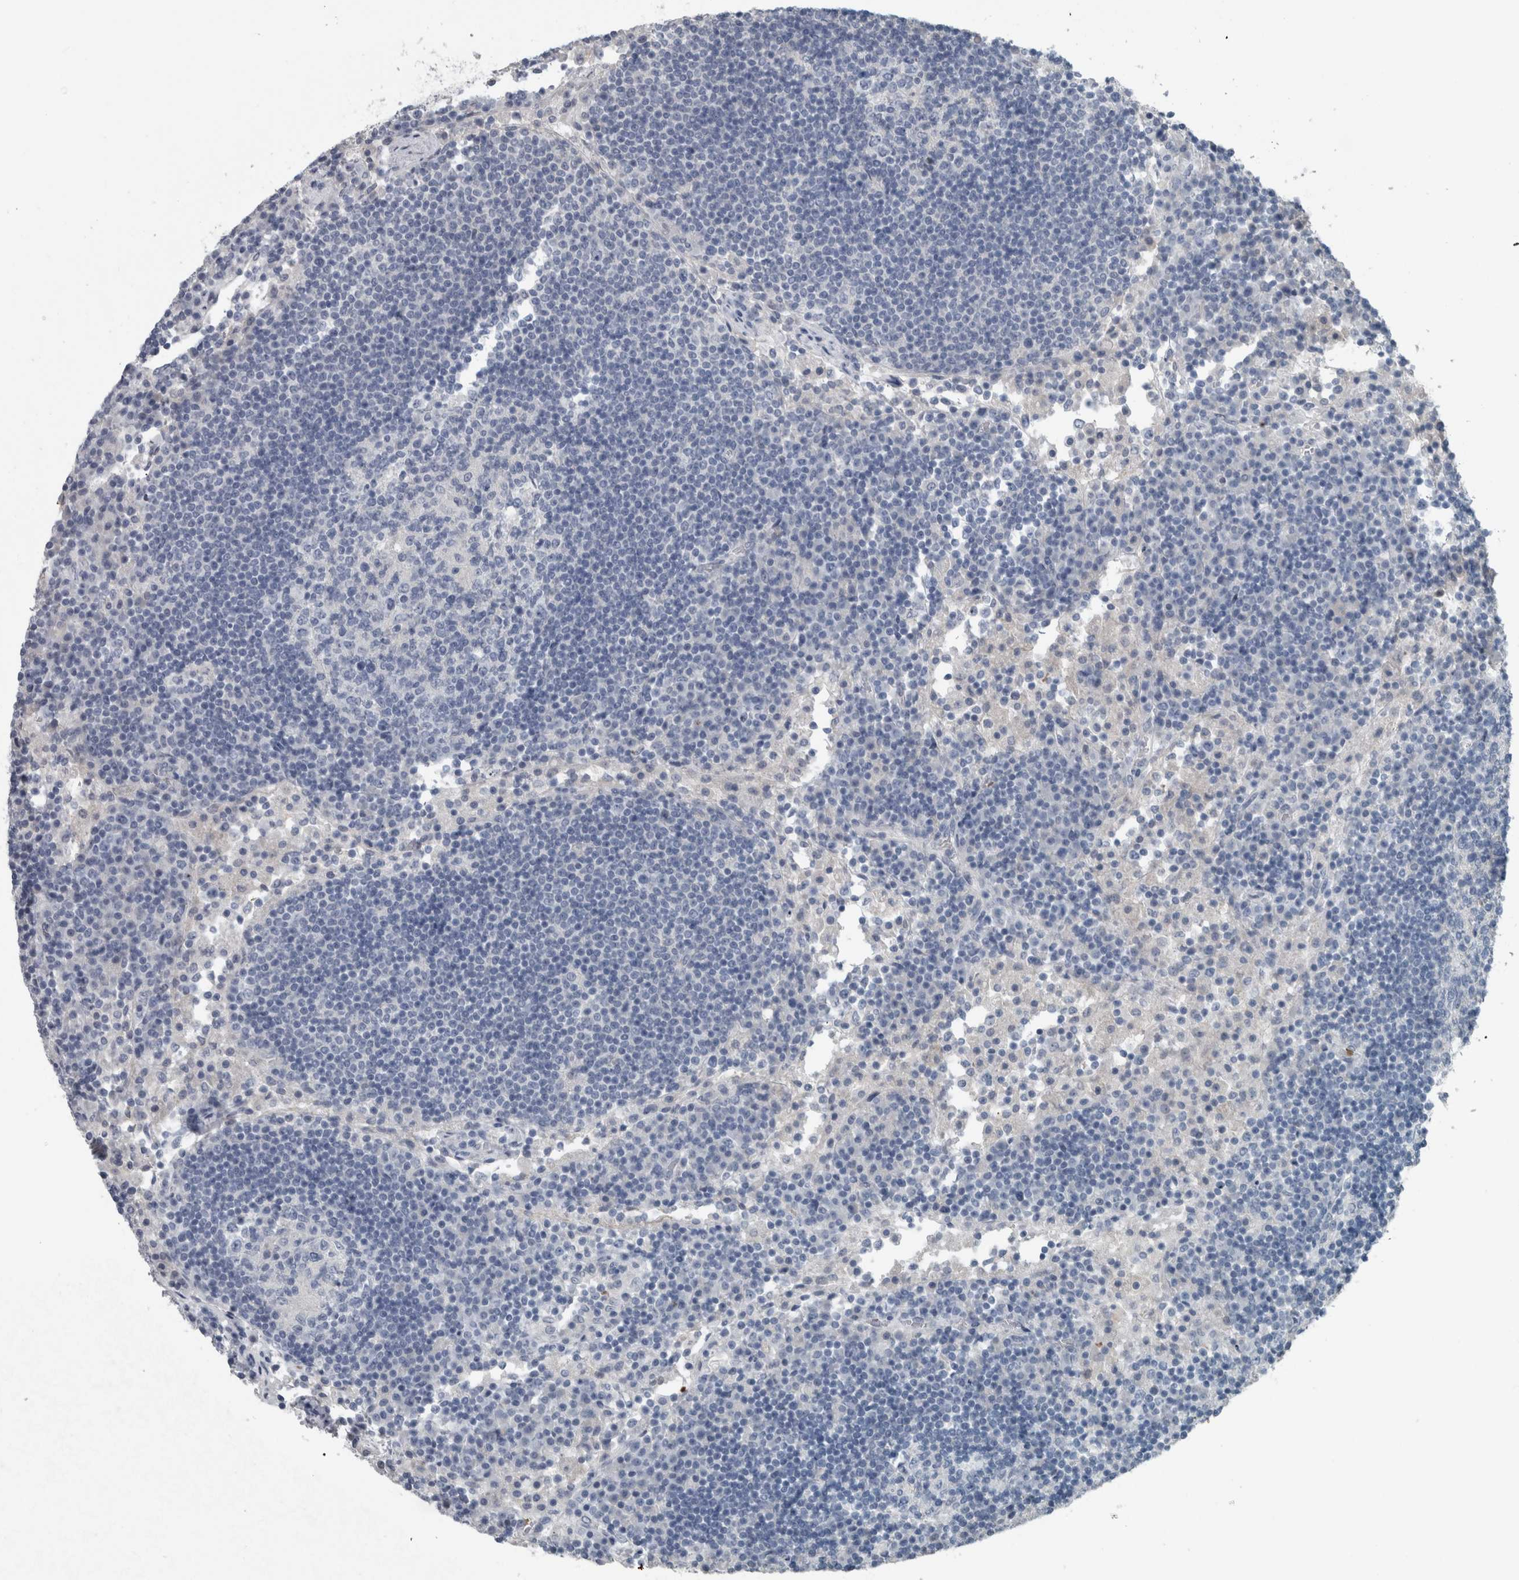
{"staining": {"intensity": "negative", "quantity": "none", "location": "none"}, "tissue": "lymph node", "cell_type": "Germinal center cells", "image_type": "normal", "snomed": [{"axis": "morphology", "description": "Normal tissue, NOS"}, {"axis": "topography", "description": "Lymph node"}], "caption": "The image demonstrates no significant positivity in germinal center cells of lymph node.", "gene": "SH3GL2", "patient": {"sex": "female", "age": 53}}